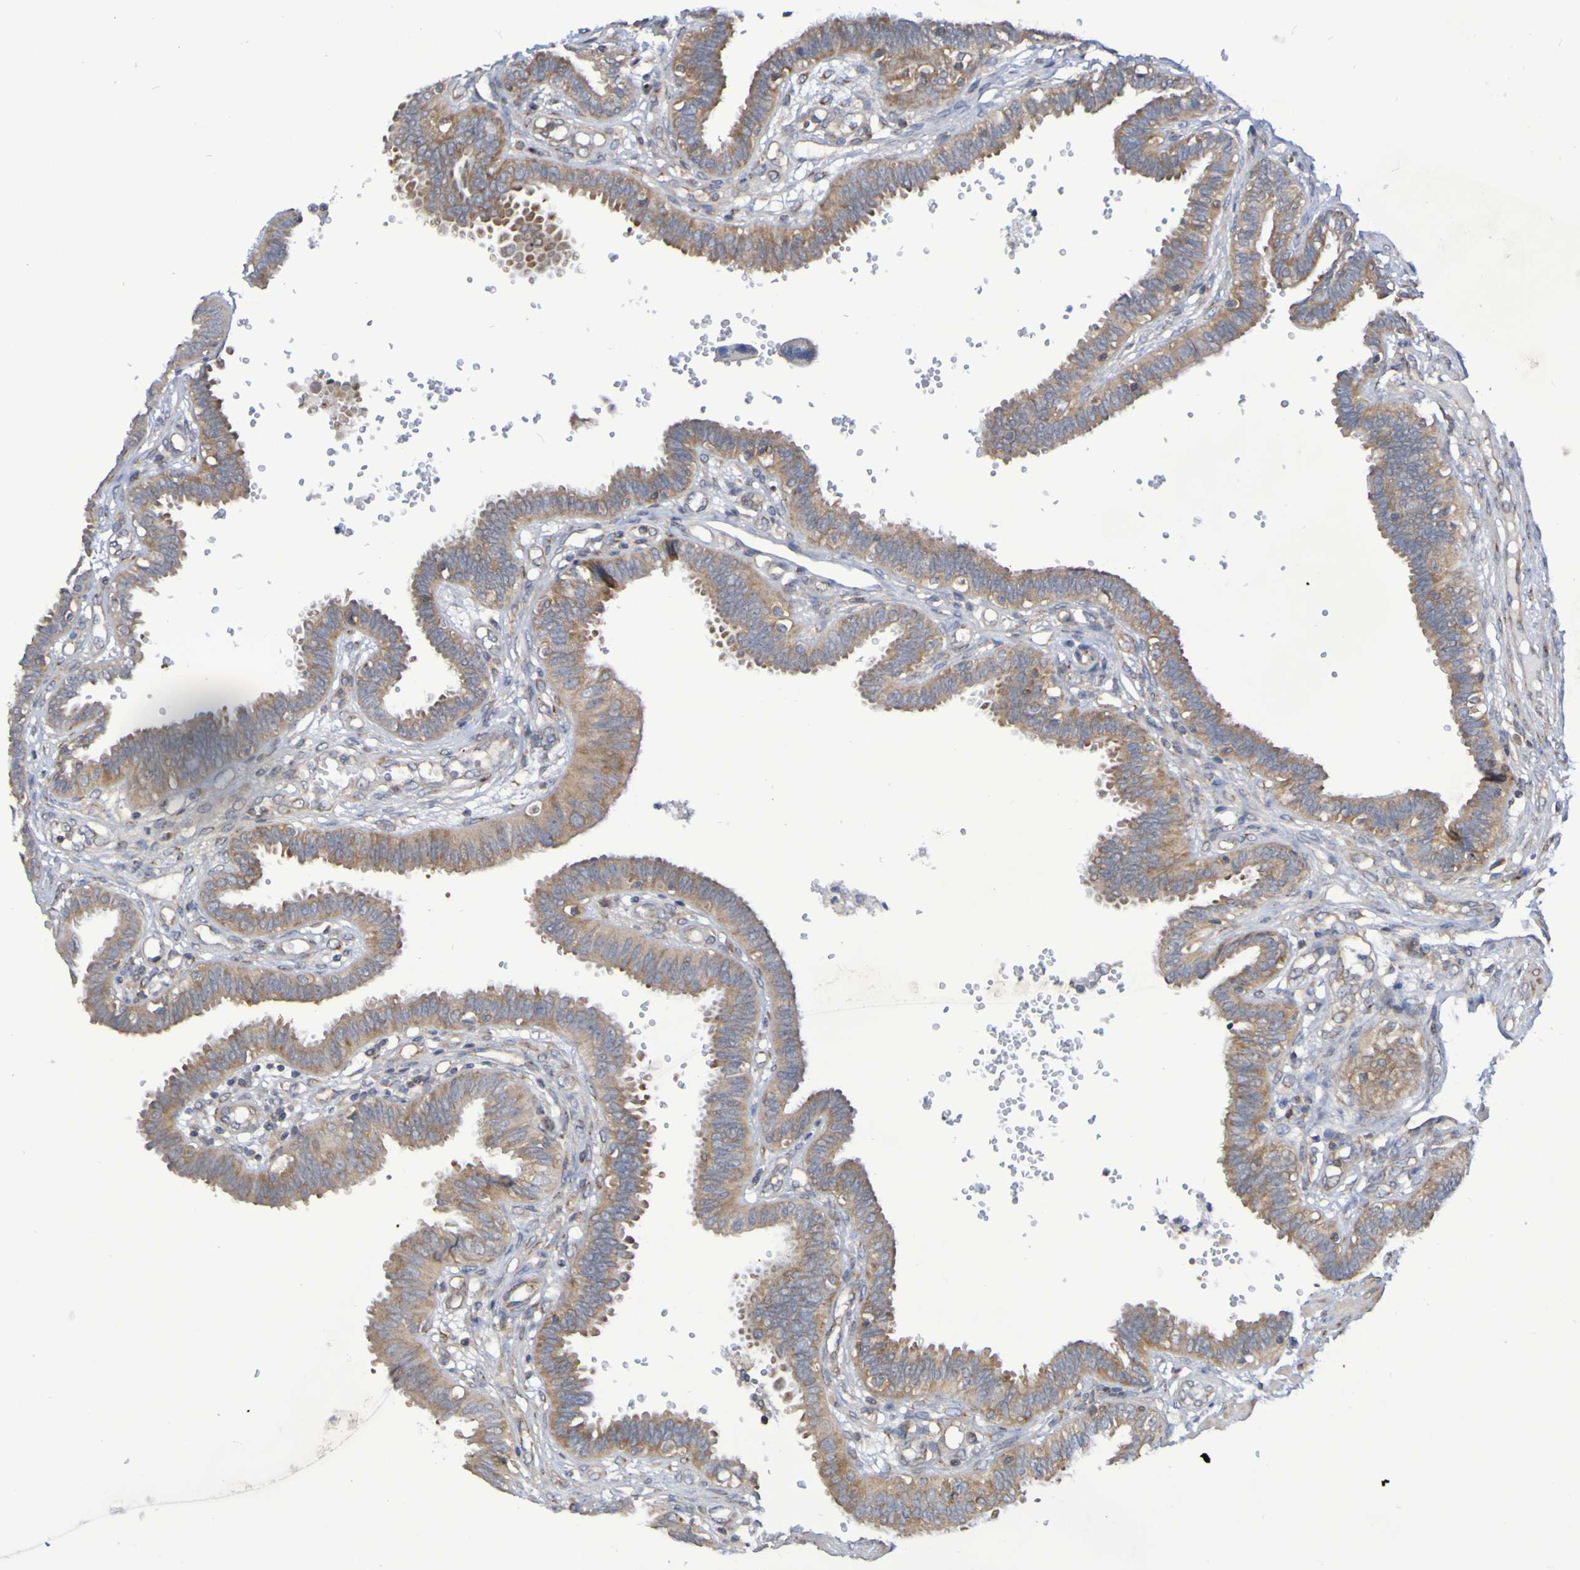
{"staining": {"intensity": "moderate", "quantity": ">75%", "location": "cytoplasmic/membranous"}, "tissue": "fallopian tube", "cell_type": "Glandular cells", "image_type": "normal", "snomed": [{"axis": "morphology", "description": "Normal tissue, NOS"}, {"axis": "topography", "description": "Fallopian tube"}], "caption": "Immunohistochemistry (DAB) staining of benign fallopian tube shows moderate cytoplasmic/membranous protein expression in about >75% of glandular cells.", "gene": "LMBRD2", "patient": {"sex": "female", "age": 32}}